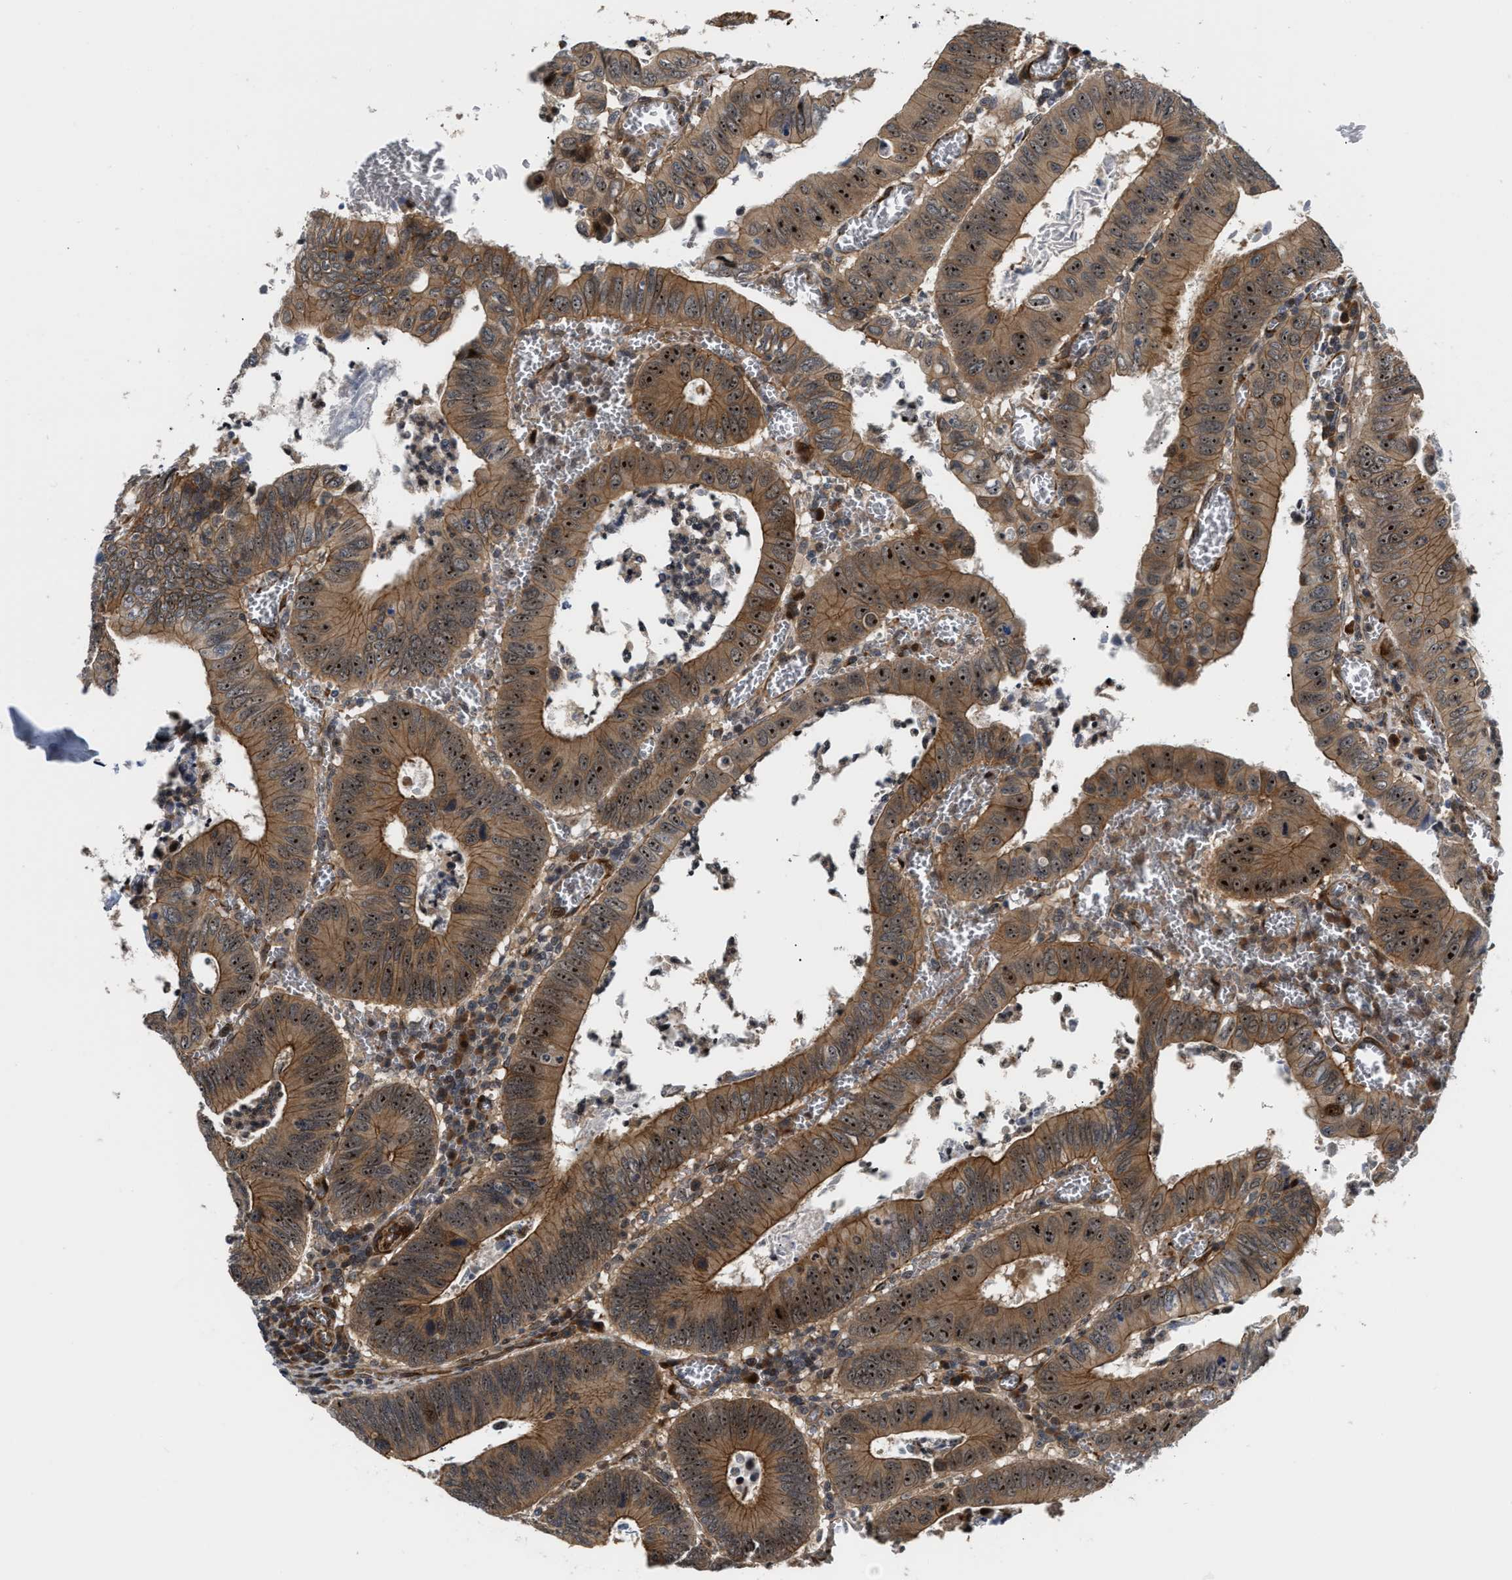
{"staining": {"intensity": "strong", "quantity": ">75%", "location": "cytoplasmic/membranous,nuclear"}, "tissue": "colorectal cancer", "cell_type": "Tumor cells", "image_type": "cancer", "snomed": [{"axis": "morphology", "description": "Inflammation, NOS"}, {"axis": "morphology", "description": "Adenocarcinoma, NOS"}, {"axis": "topography", "description": "Colon"}], "caption": "An IHC image of tumor tissue is shown. Protein staining in brown labels strong cytoplasmic/membranous and nuclear positivity in colorectal cancer within tumor cells. (DAB (3,3'-diaminobenzidine) = brown stain, brightfield microscopy at high magnification).", "gene": "ALDH3A2", "patient": {"sex": "male", "age": 72}}